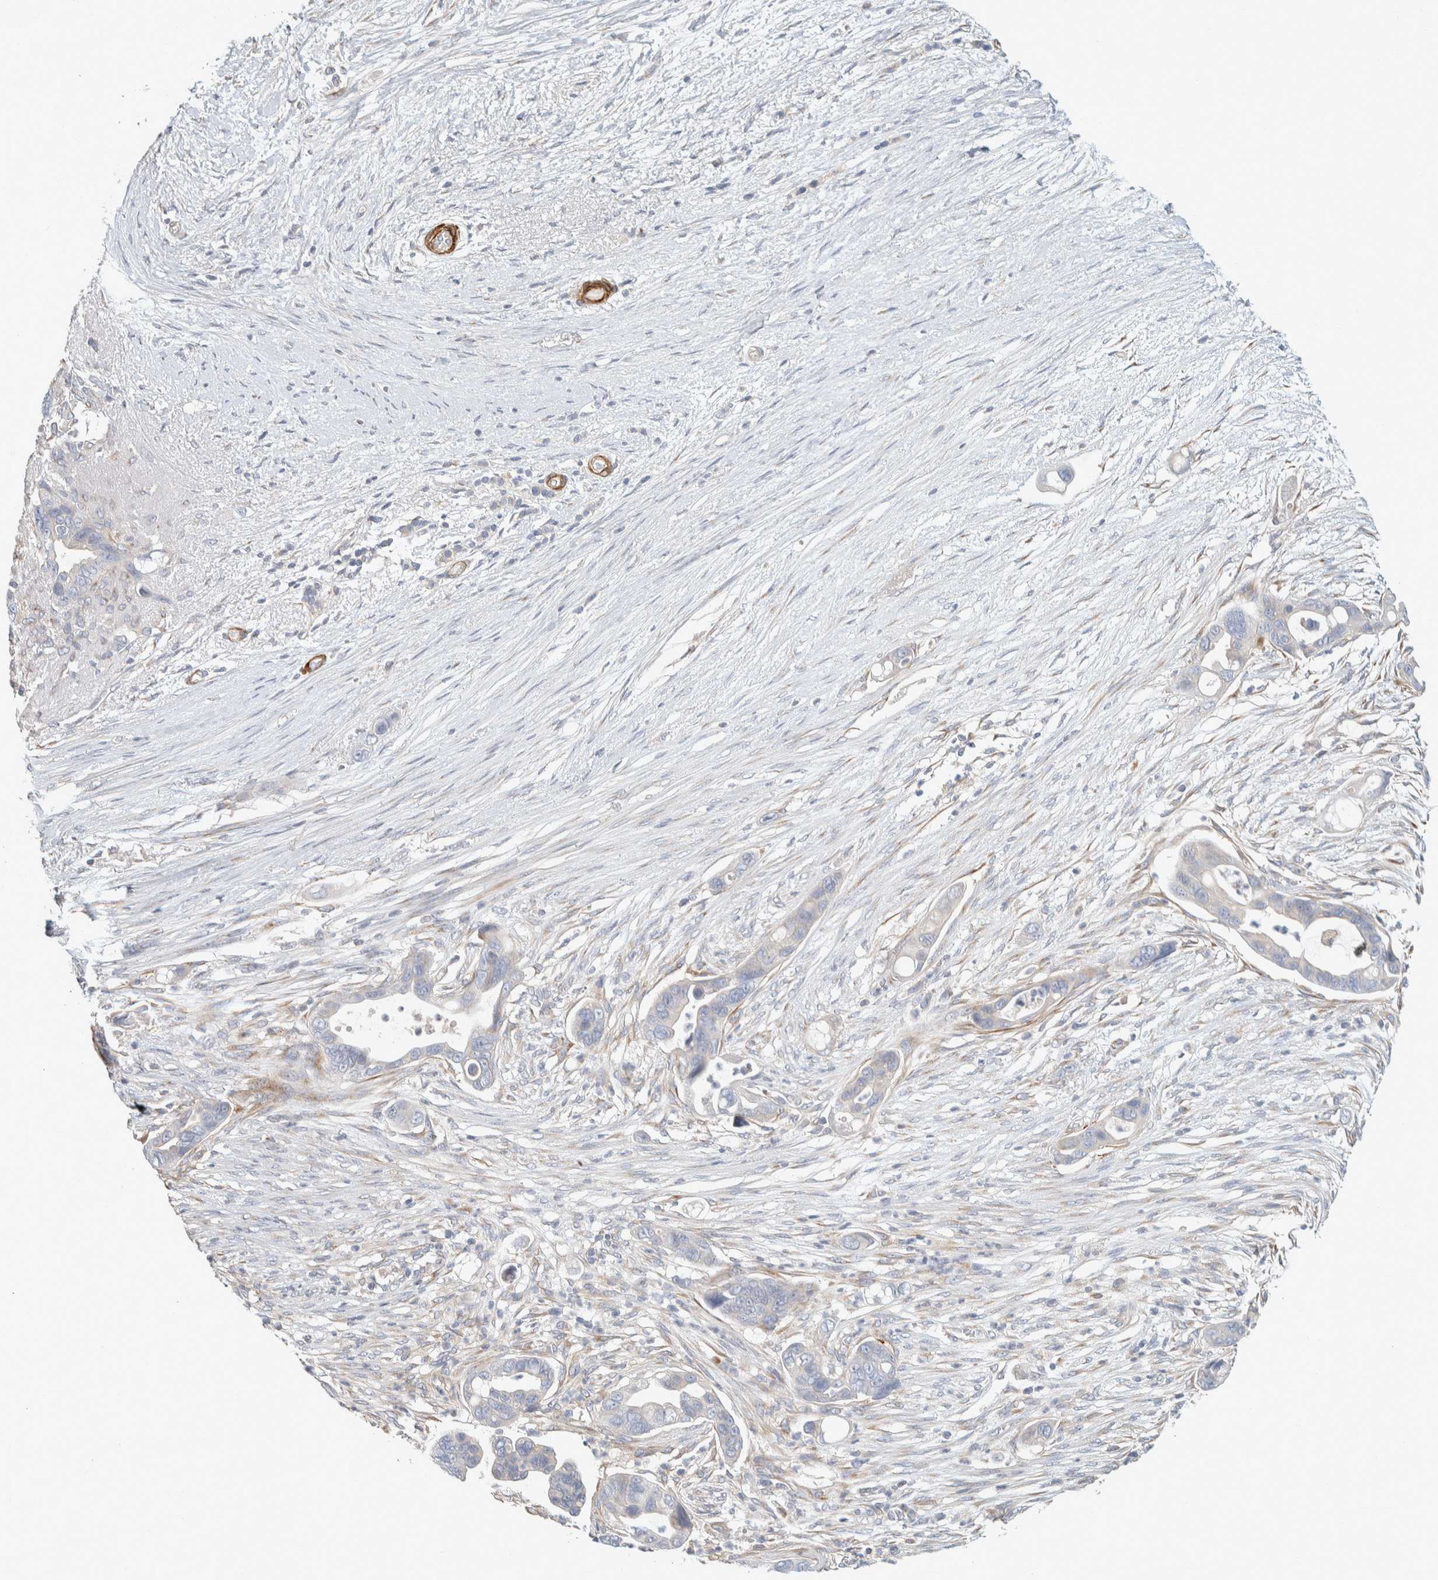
{"staining": {"intensity": "negative", "quantity": "none", "location": "none"}, "tissue": "pancreatic cancer", "cell_type": "Tumor cells", "image_type": "cancer", "snomed": [{"axis": "morphology", "description": "Adenocarcinoma, NOS"}, {"axis": "topography", "description": "Pancreas"}], "caption": "The immunohistochemistry (IHC) micrograph has no significant expression in tumor cells of pancreatic cancer (adenocarcinoma) tissue.", "gene": "CDR2", "patient": {"sex": "female", "age": 72}}